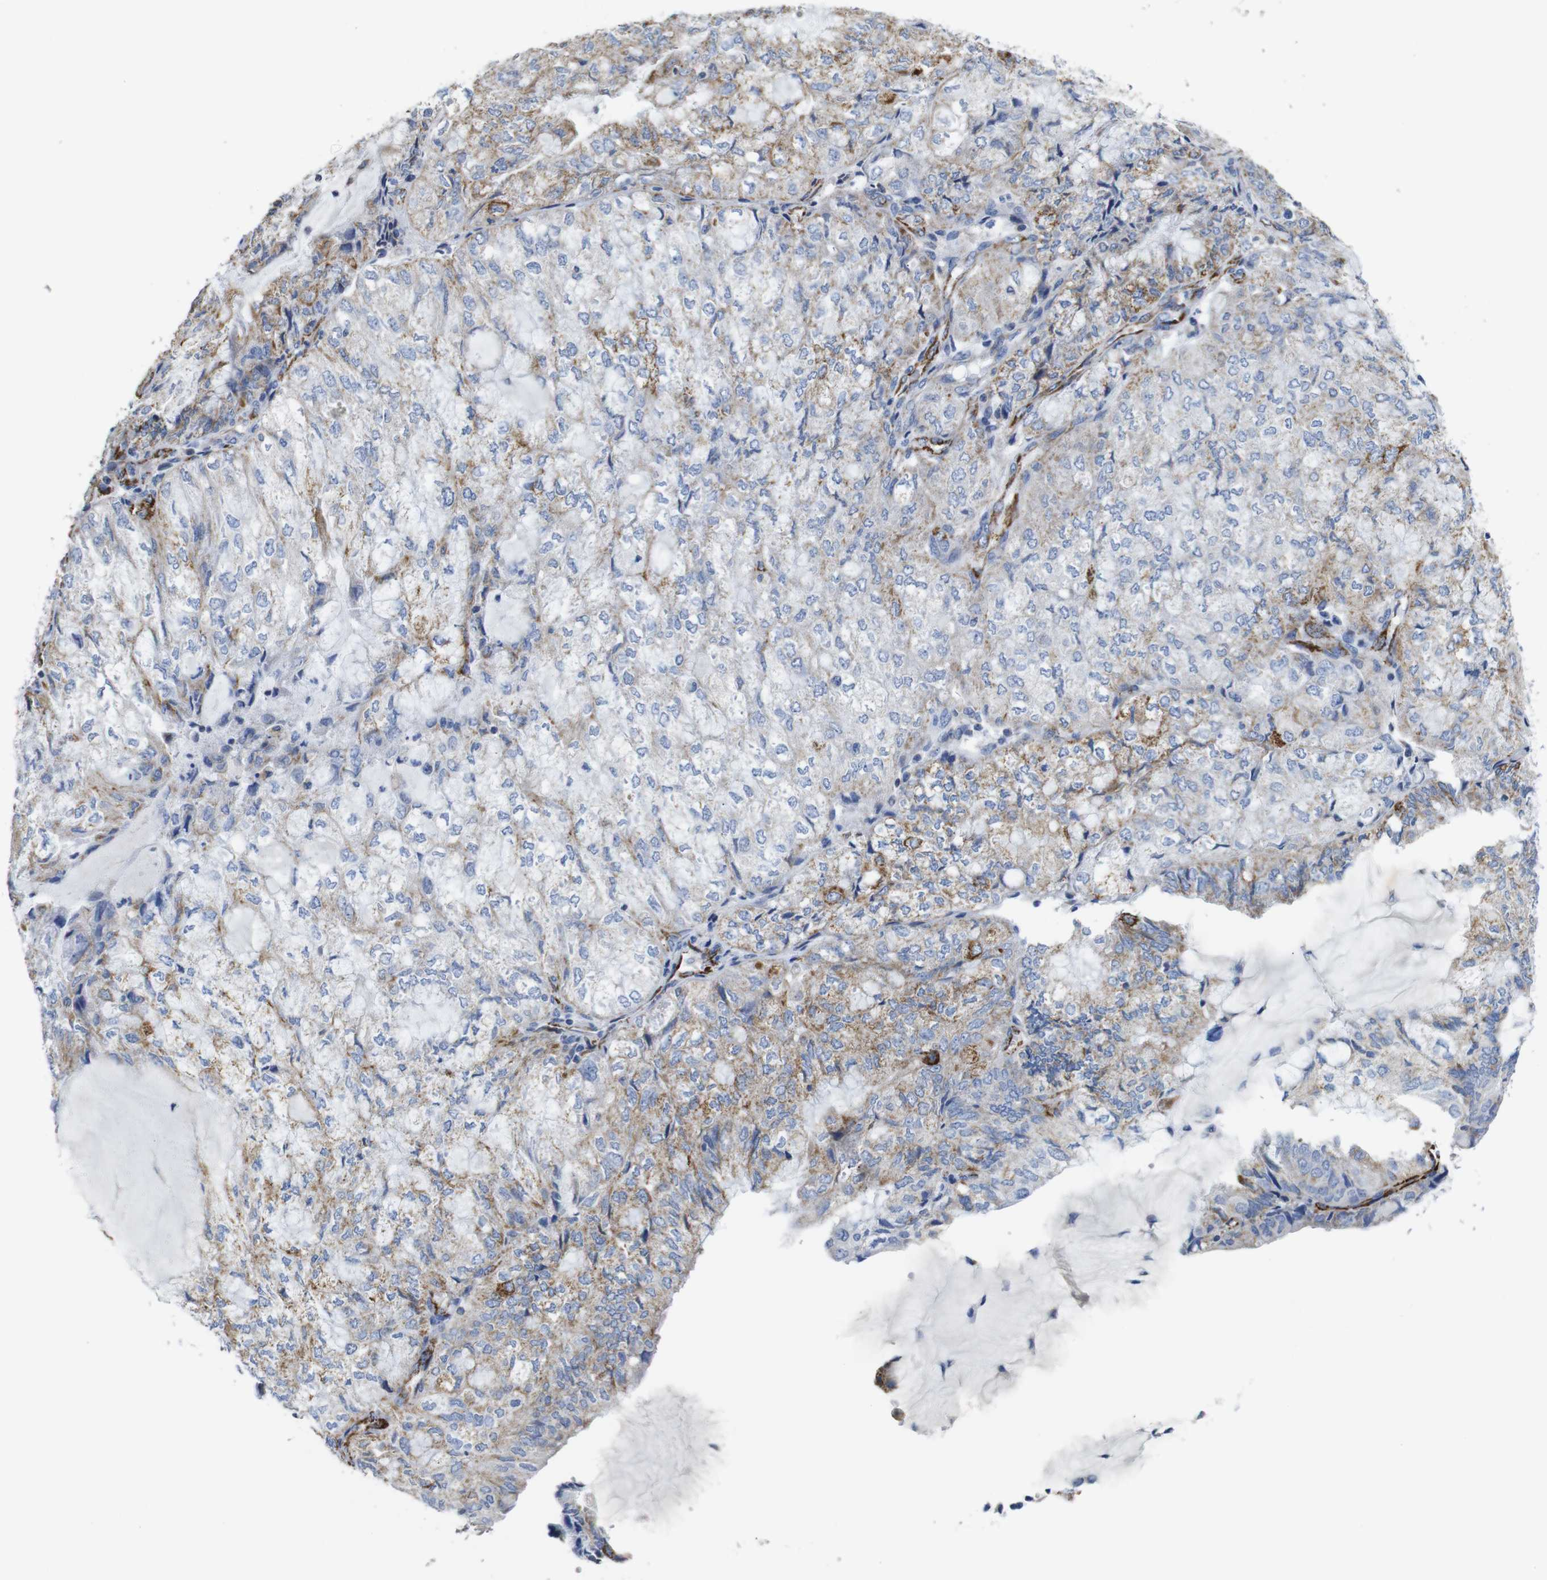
{"staining": {"intensity": "moderate", "quantity": "25%-75%", "location": "cytoplasmic/membranous"}, "tissue": "endometrial cancer", "cell_type": "Tumor cells", "image_type": "cancer", "snomed": [{"axis": "morphology", "description": "Adenocarcinoma, NOS"}, {"axis": "topography", "description": "Endometrium"}], "caption": "Brown immunohistochemical staining in adenocarcinoma (endometrial) exhibits moderate cytoplasmic/membranous expression in about 25%-75% of tumor cells.", "gene": "MAOA", "patient": {"sex": "female", "age": 81}}